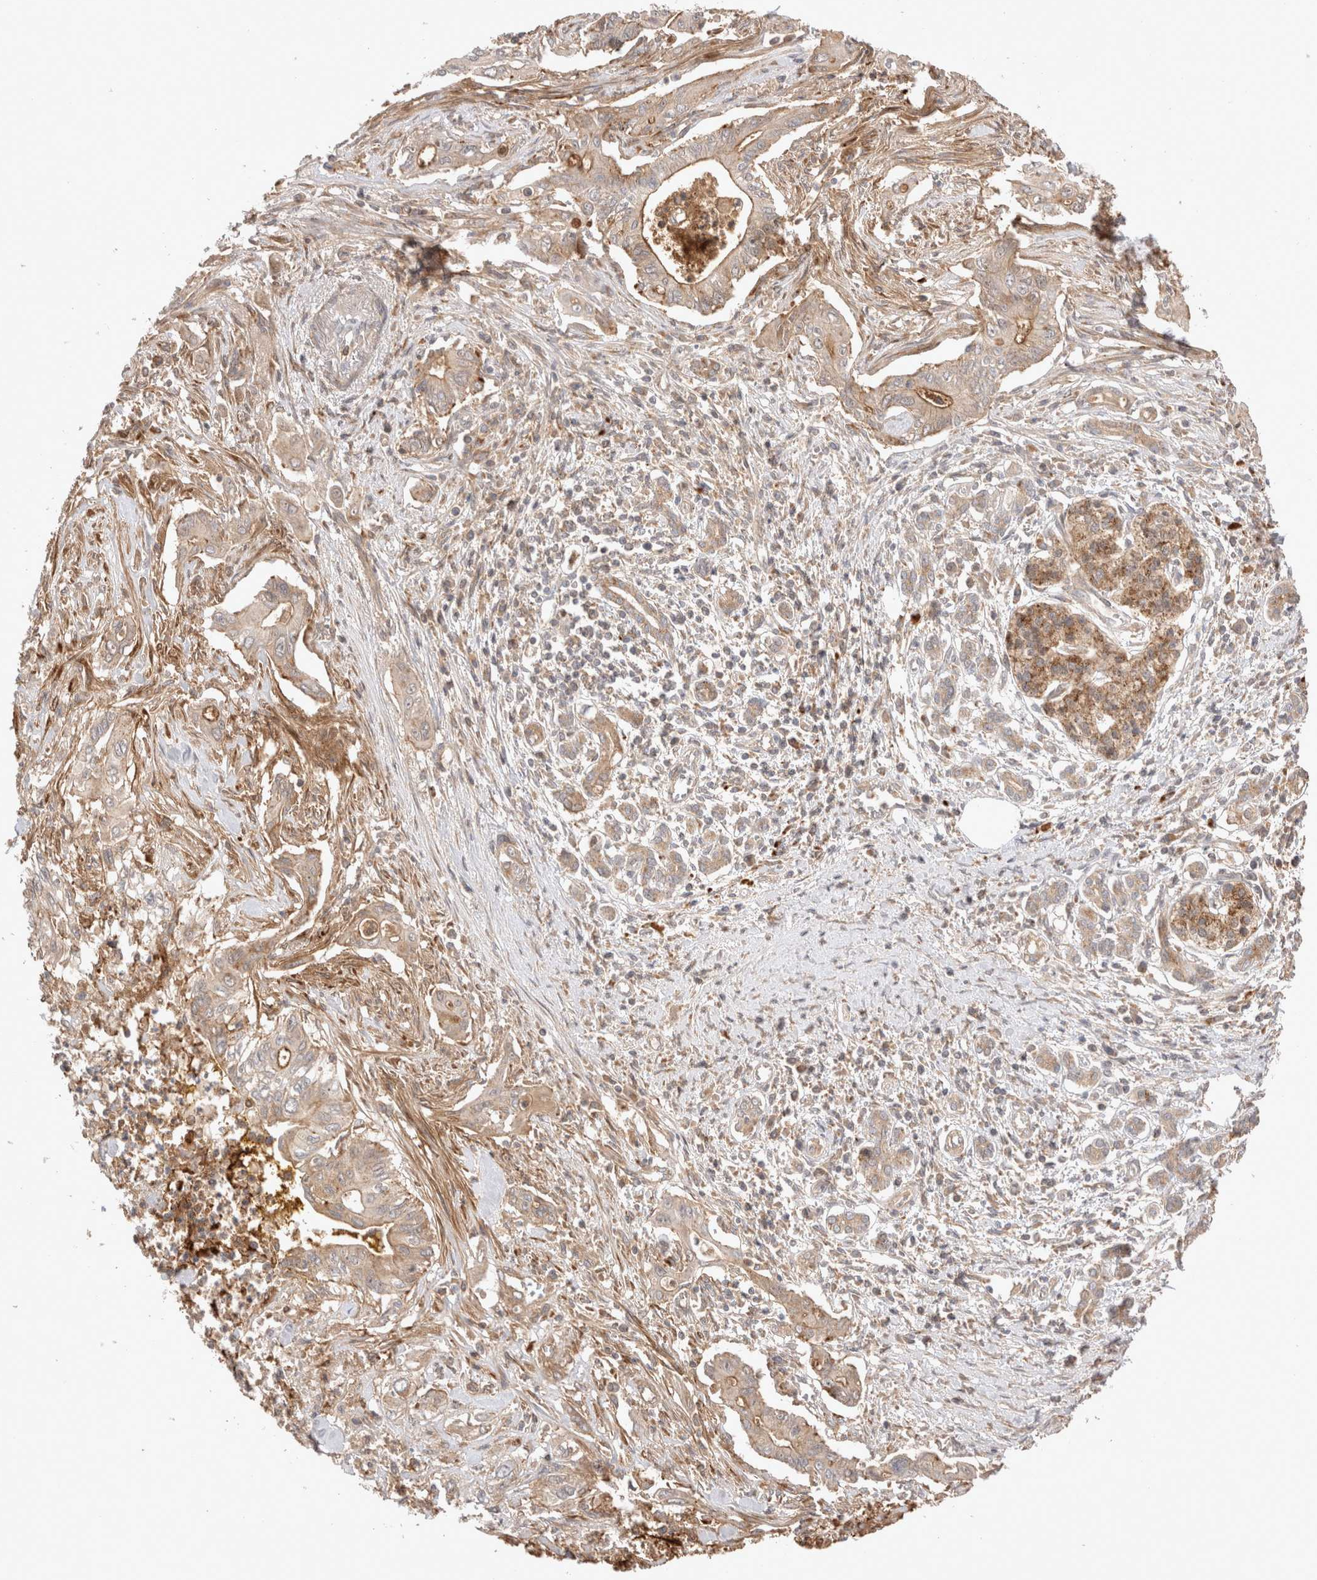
{"staining": {"intensity": "moderate", "quantity": ">75%", "location": "cytoplasmic/membranous"}, "tissue": "pancreatic cancer", "cell_type": "Tumor cells", "image_type": "cancer", "snomed": [{"axis": "morphology", "description": "Adenocarcinoma, NOS"}, {"axis": "topography", "description": "Pancreas"}], "caption": "Human pancreatic cancer stained with a brown dye demonstrates moderate cytoplasmic/membranous positive staining in about >75% of tumor cells.", "gene": "VPS28", "patient": {"sex": "male", "age": 58}}